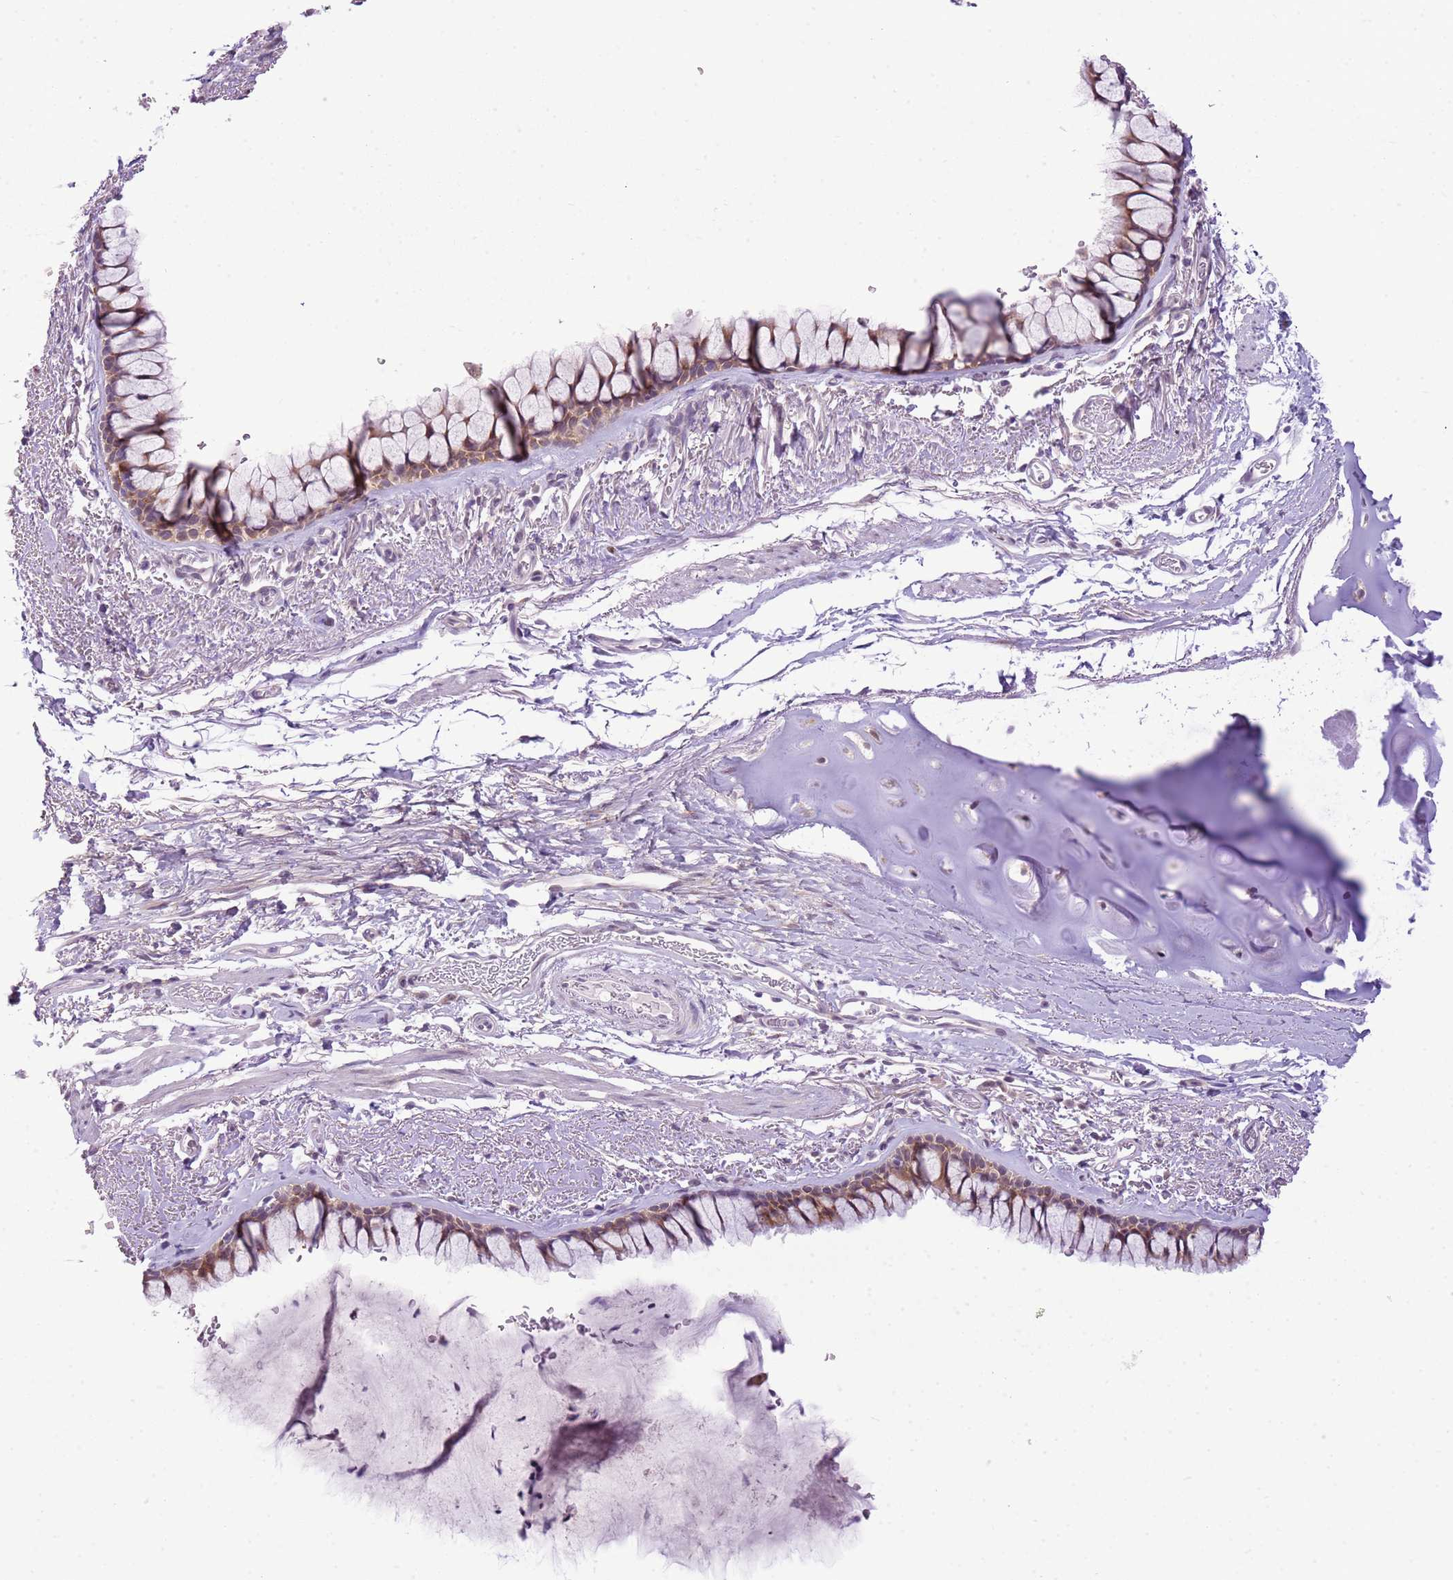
{"staining": {"intensity": "weak", "quantity": ">75%", "location": "cytoplasmic/membranous"}, "tissue": "bronchus", "cell_type": "Respiratory epithelial cells", "image_type": "normal", "snomed": [{"axis": "morphology", "description": "Normal tissue, NOS"}, {"axis": "topography", "description": "Bronchus"}], "caption": "Immunohistochemistry of benign bronchus displays low levels of weak cytoplasmic/membranous staining in approximately >75% of respiratory epithelial cells. The protein is stained brown, and the nuclei are stained in blue (DAB IHC with brightfield microscopy, high magnification).", "gene": "FAM120C", "patient": {"sex": "male", "age": 65}}